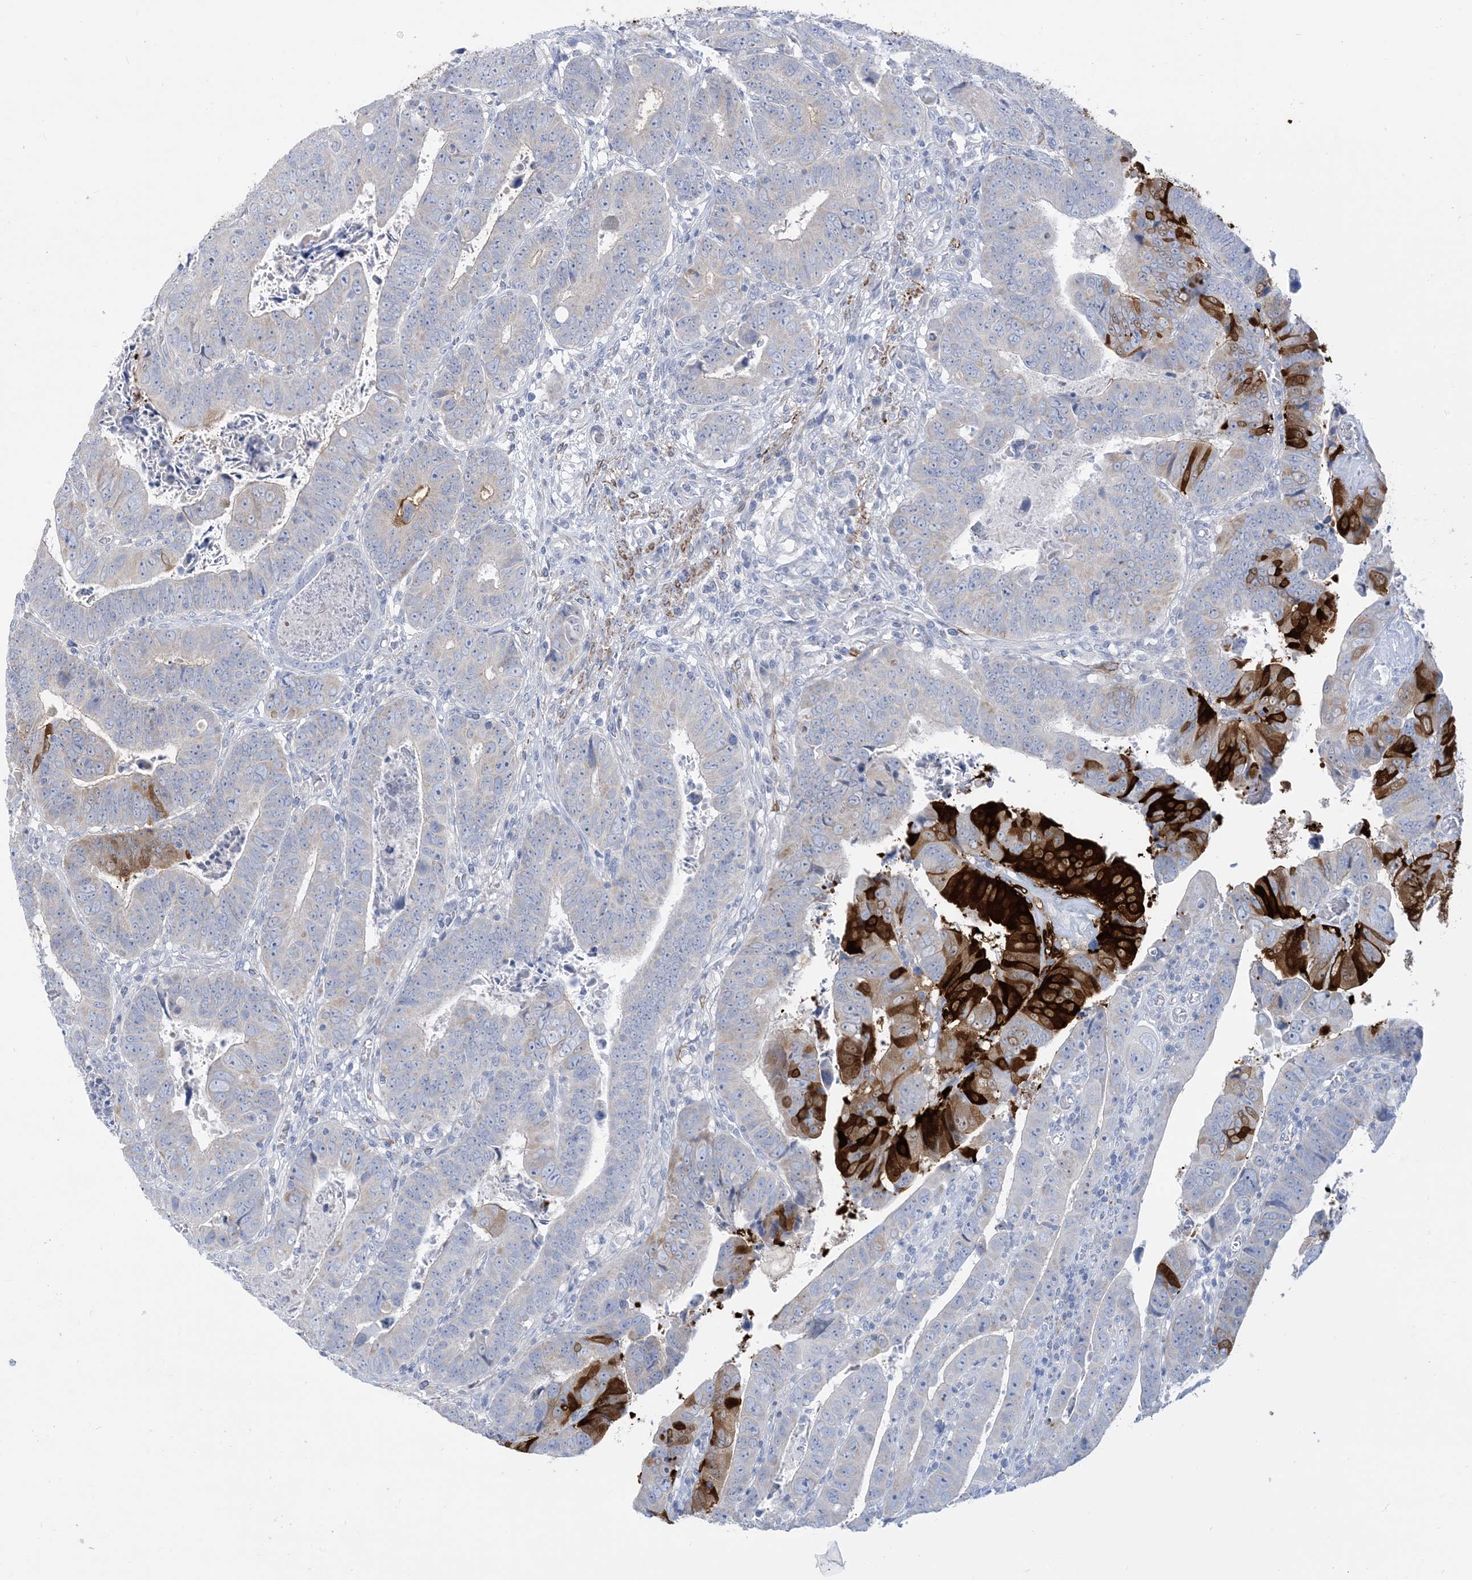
{"staining": {"intensity": "strong", "quantity": "<25%", "location": "cytoplasmic/membranous"}, "tissue": "colorectal cancer", "cell_type": "Tumor cells", "image_type": "cancer", "snomed": [{"axis": "morphology", "description": "Normal tissue, NOS"}, {"axis": "morphology", "description": "Adenocarcinoma, NOS"}, {"axis": "topography", "description": "Rectum"}], "caption": "Adenocarcinoma (colorectal) stained with DAB (3,3'-diaminobenzidine) IHC exhibits medium levels of strong cytoplasmic/membranous positivity in about <25% of tumor cells. (Stains: DAB in brown, nuclei in blue, Microscopy: brightfield microscopy at high magnification).", "gene": "MARS2", "patient": {"sex": "female", "age": 65}}